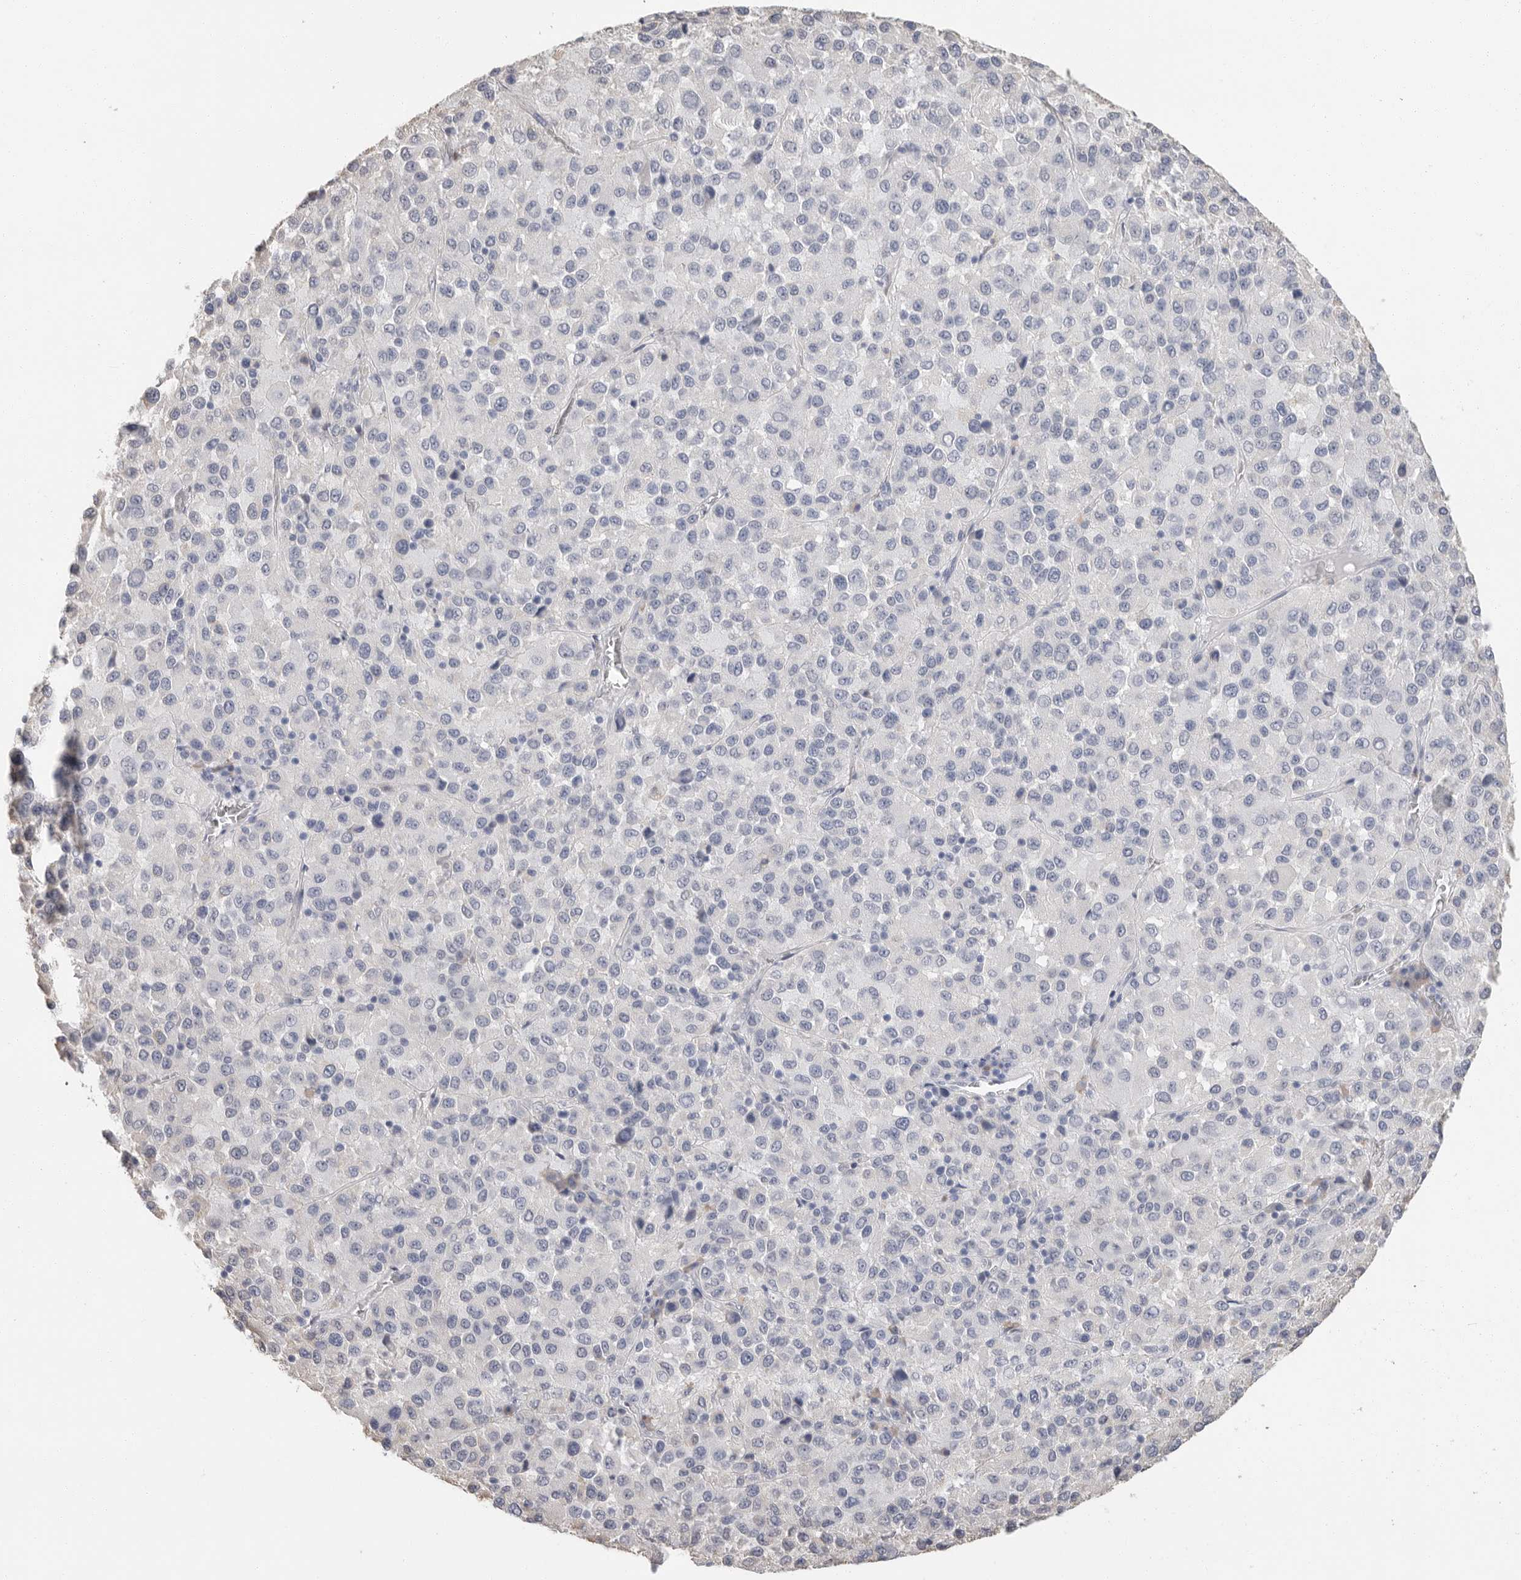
{"staining": {"intensity": "negative", "quantity": "none", "location": "none"}, "tissue": "melanoma", "cell_type": "Tumor cells", "image_type": "cancer", "snomed": [{"axis": "morphology", "description": "Malignant melanoma, Metastatic site"}, {"axis": "topography", "description": "Lung"}], "caption": "Photomicrograph shows no protein expression in tumor cells of melanoma tissue.", "gene": "ARHGEF10", "patient": {"sex": "male", "age": 64}}